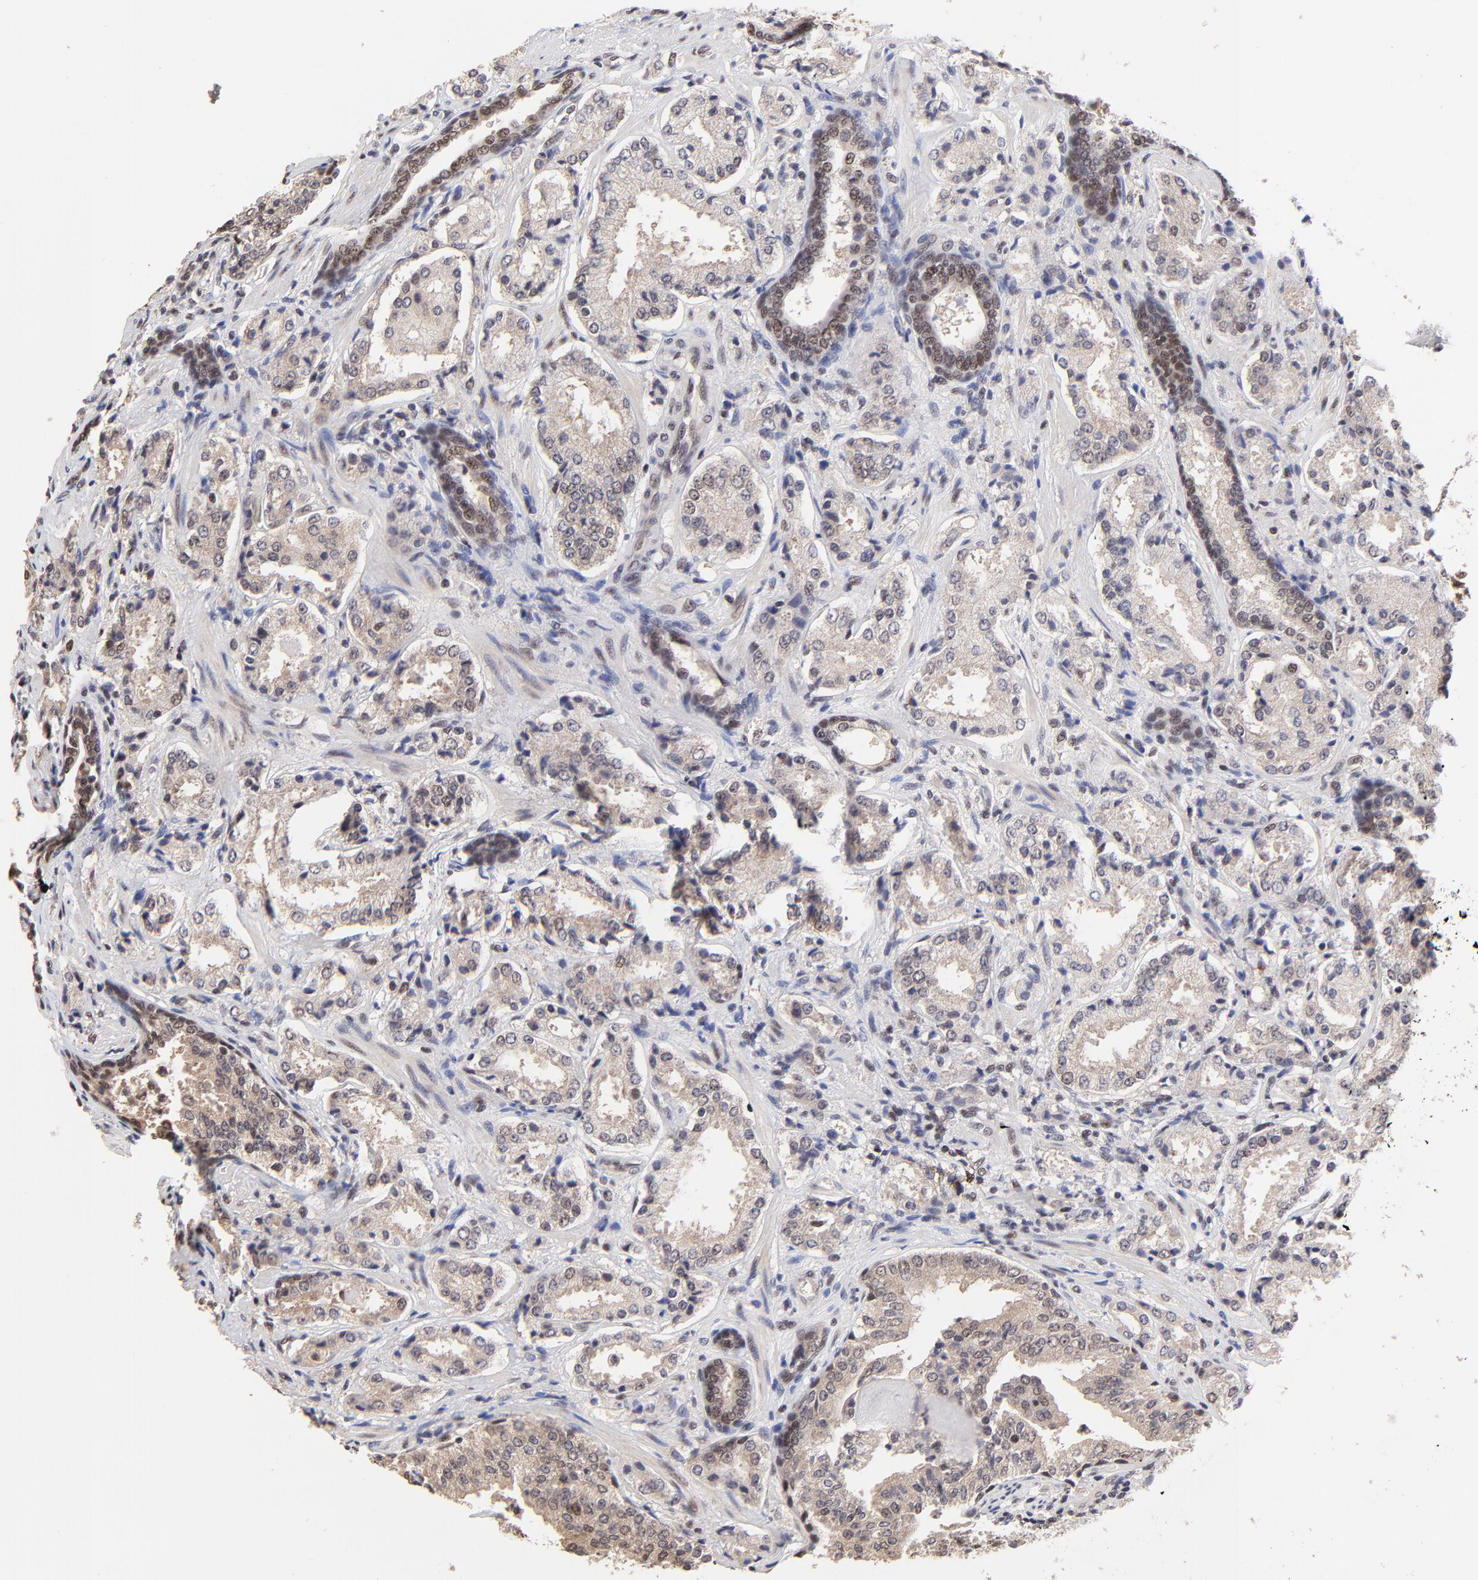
{"staining": {"intensity": "weak", "quantity": "25%-75%", "location": "cytoplasmic/membranous,nuclear"}, "tissue": "prostate cancer", "cell_type": "Tumor cells", "image_type": "cancer", "snomed": [{"axis": "morphology", "description": "Adenocarcinoma, High grade"}, {"axis": "topography", "description": "Prostate"}], "caption": "Brown immunohistochemical staining in human prostate cancer (adenocarcinoma (high-grade)) exhibits weak cytoplasmic/membranous and nuclear expression in approximately 25%-75% of tumor cells. The protein of interest is shown in brown color, while the nuclei are stained blue.", "gene": "DSN1", "patient": {"sex": "male", "age": 58}}